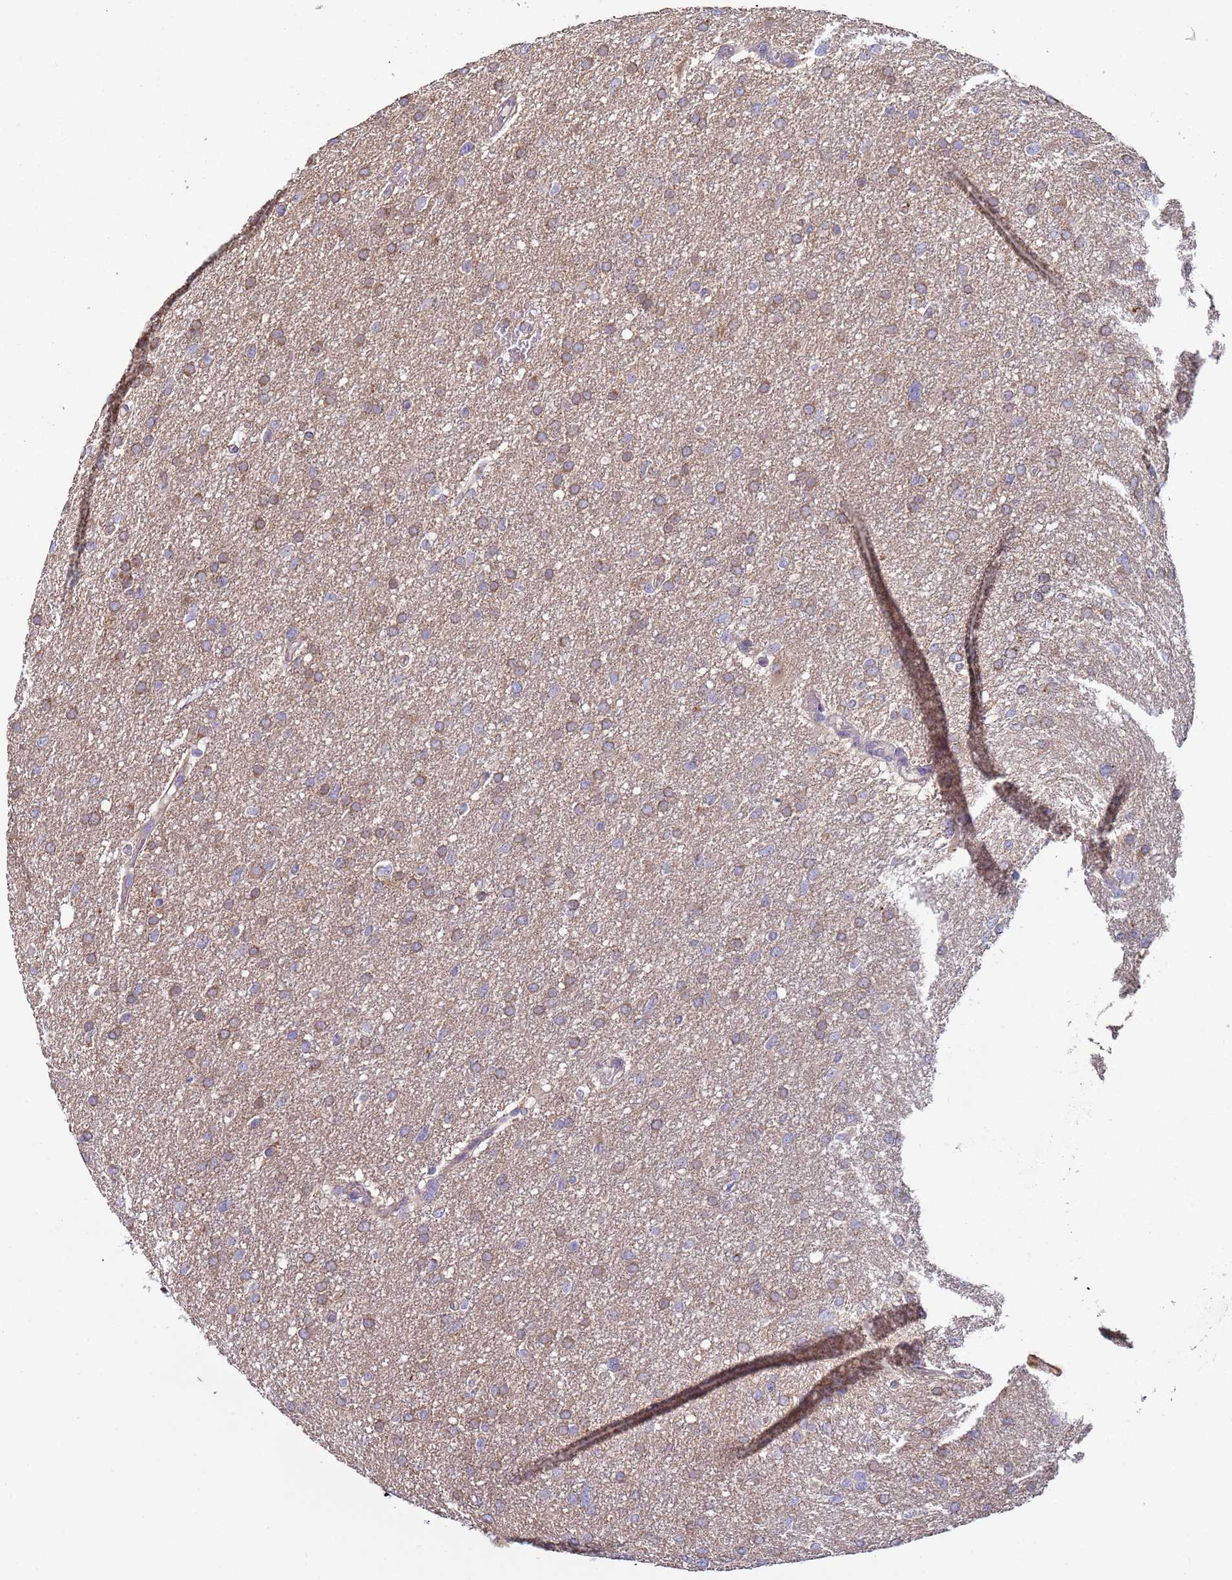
{"staining": {"intensity": "weak", "quantity": ">75%", "location": "cytoplasmic/membranous"}, "tissue": "glioma", "cell_type": "Tumor cells", "image_type": "cancer", "snomed": [{"axis": "morphology", "description": "Glioma, malignant, High grade"}, {"axis": "topography", "description": "Cerebral cortex"}], "caption": "Malignant high-grade glioma tissue demonstrates weak cytoplasmic/membranous staining in approximately >75% of tumor cells The protein of interest is stained brown, and the nuclei are stained in blue (DAB IHC with brightfield microscopy, high magnification).", "gene": "DIP2B", "patient": {"sex": "female", "age": 36}}